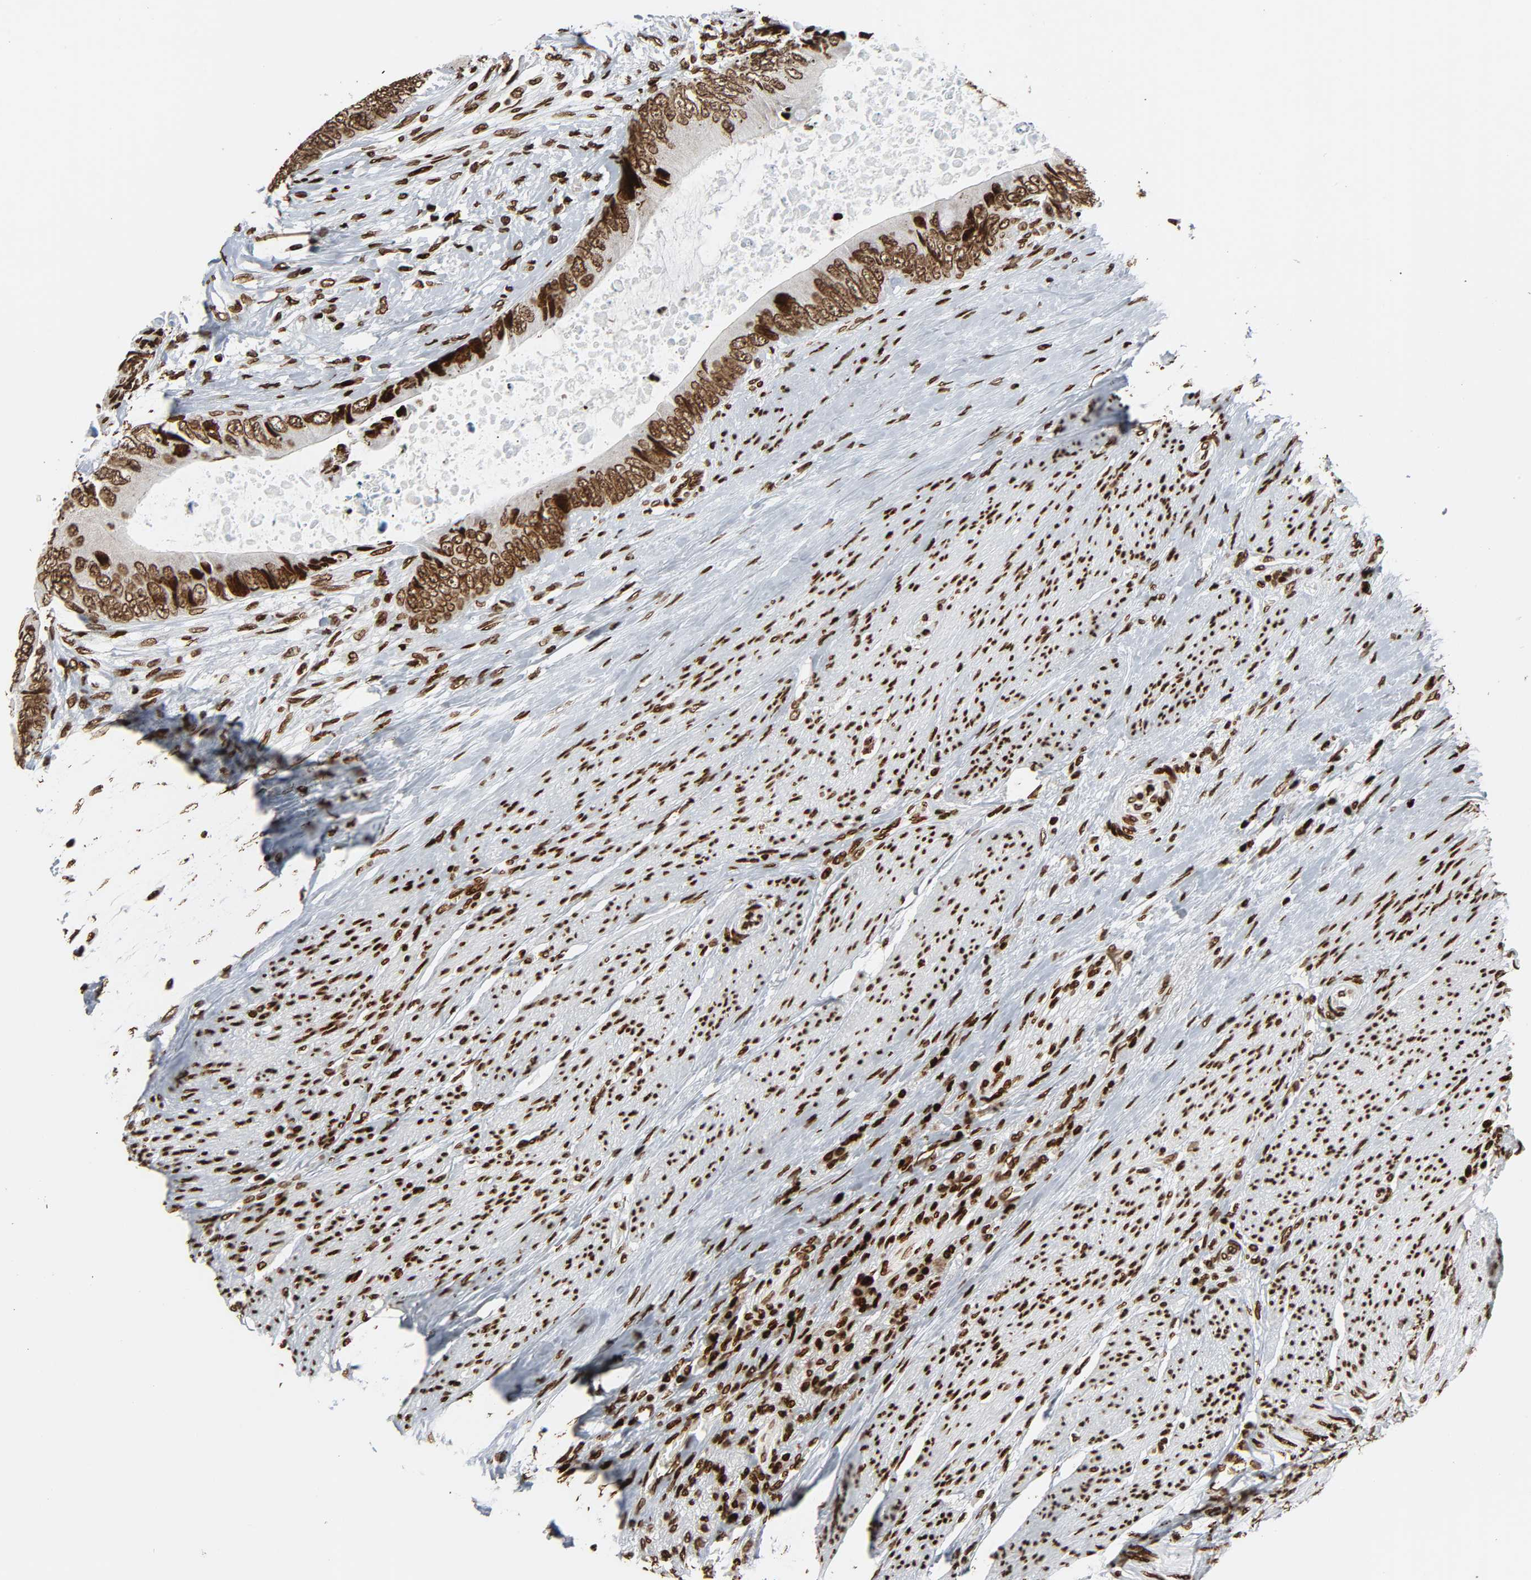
{"staining": {"intensity": "moderate", "quantity": ">75%", "location": "nuclear"}, "tissue": "colorectal cancer", "cell_type": "Tumor cells", "image_type": "cancer", "snomed": [{"axis": "morphology", "description": "Adenocarcinoma, NOS"}, {"axis": "topography", "description": "Rectum"}], "caption": "Moderate nuclear protein positivity is appreciated in approximately >75% of tumor cells in adenocarcinoma (colorectal). The protein of interest is stained brown, and the nuclei are stained in blue (DAB (3,3'-diaminobenzidine) IHC with brightfield microscopy, high magnification).", "gene": "RXRA", "patient": {"sex": "female", "age": 77}}